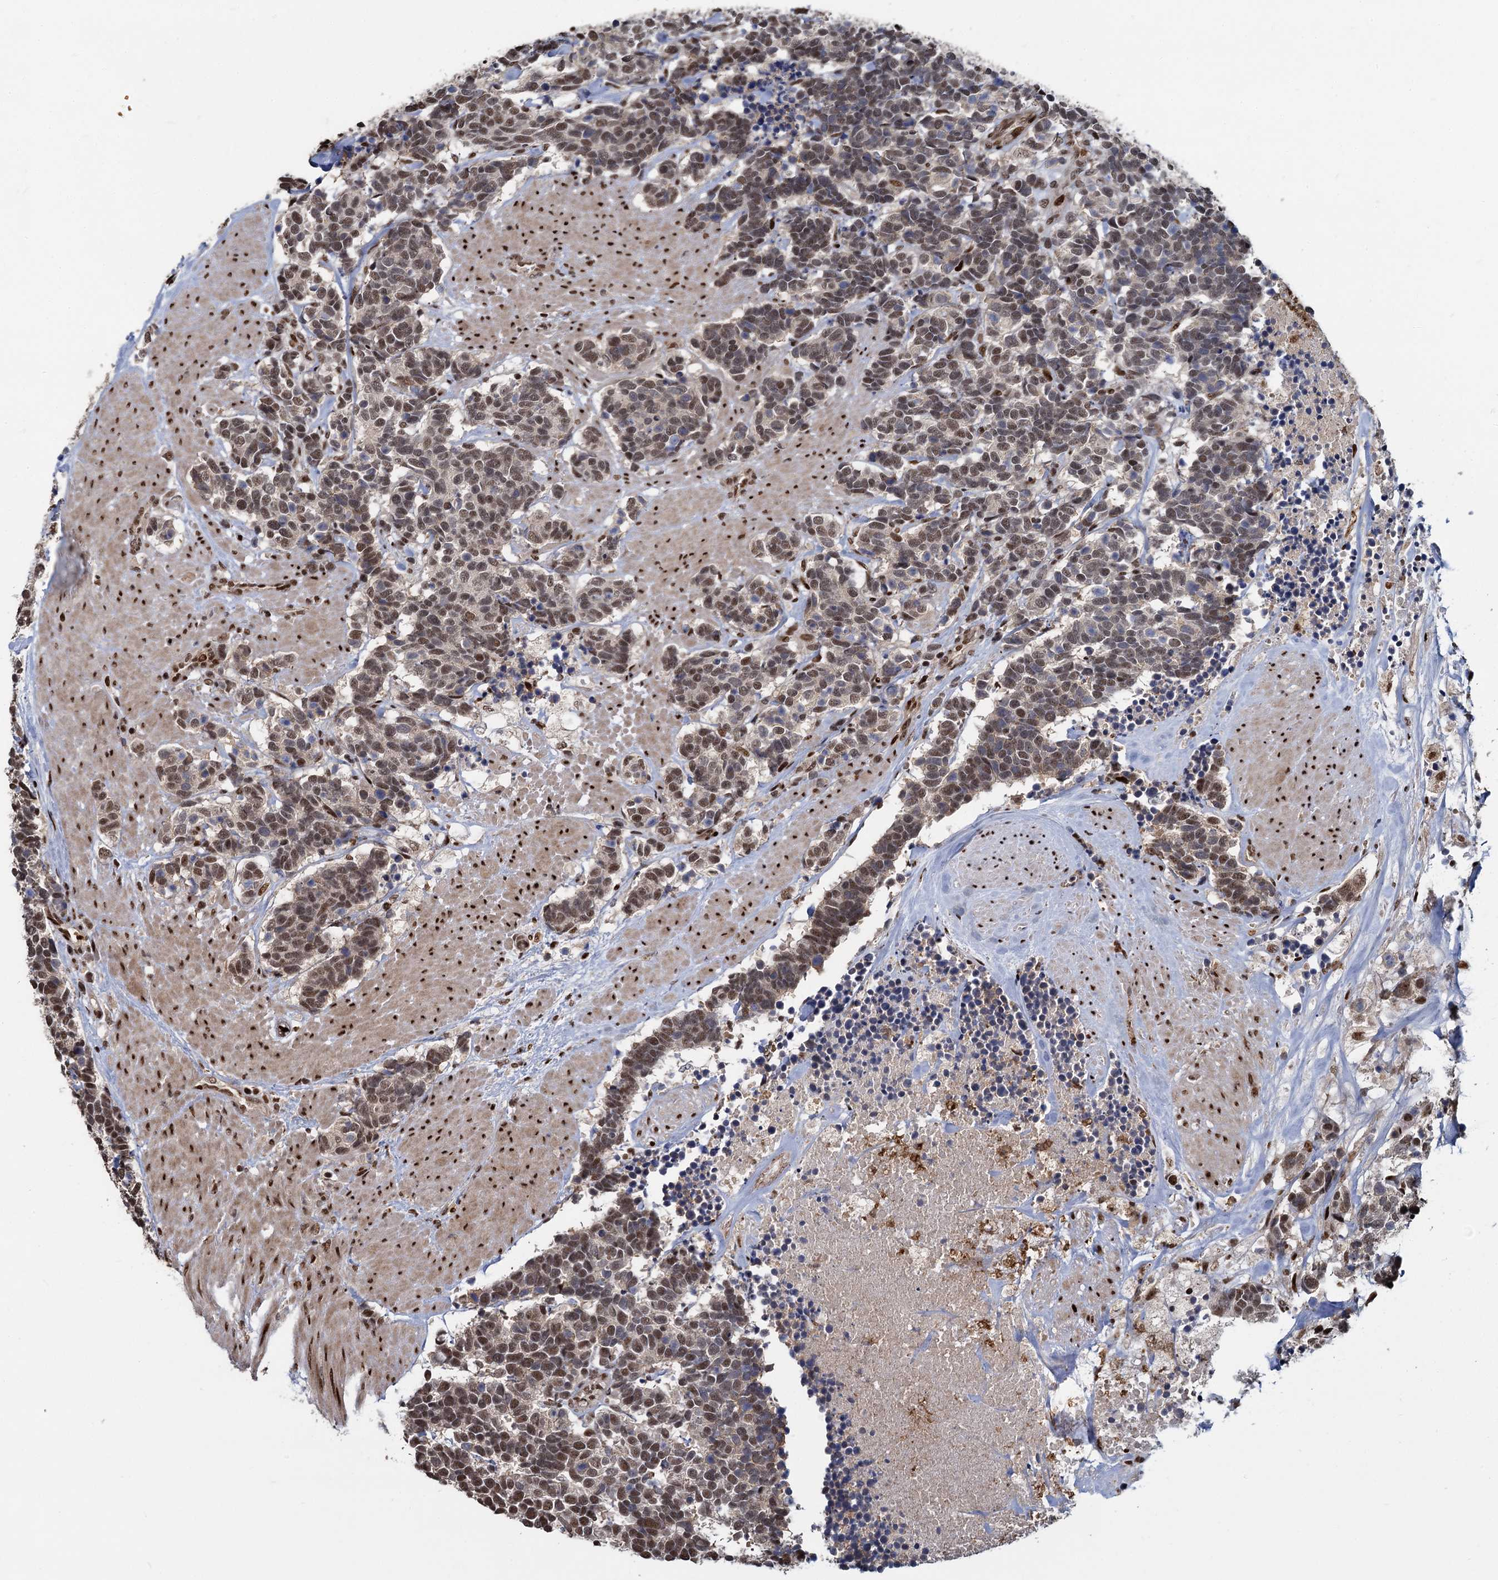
{"staining": {"intensity": "moderate", "quantity": ">75%", "location": "nuclear"}, "tissue": "carcinoid", "cell_type": "Tumor cells", "image_type": "cancer", "snomed": [{"axis": "morphology", "description": "Carcinoma, NOS"}, {"axis": "morphology", "description": "Carcinoid, malignant, NOS"}, {"axis": "topography", "description": "Urinary bladder"}], "caption": "Protein expression analysis of human carcinoma reveals moderate nuclear positivity in approximately >75% of tumor cells.", "gene": "ANKRD49", "patient": {"sex": "male", "age": 57}}